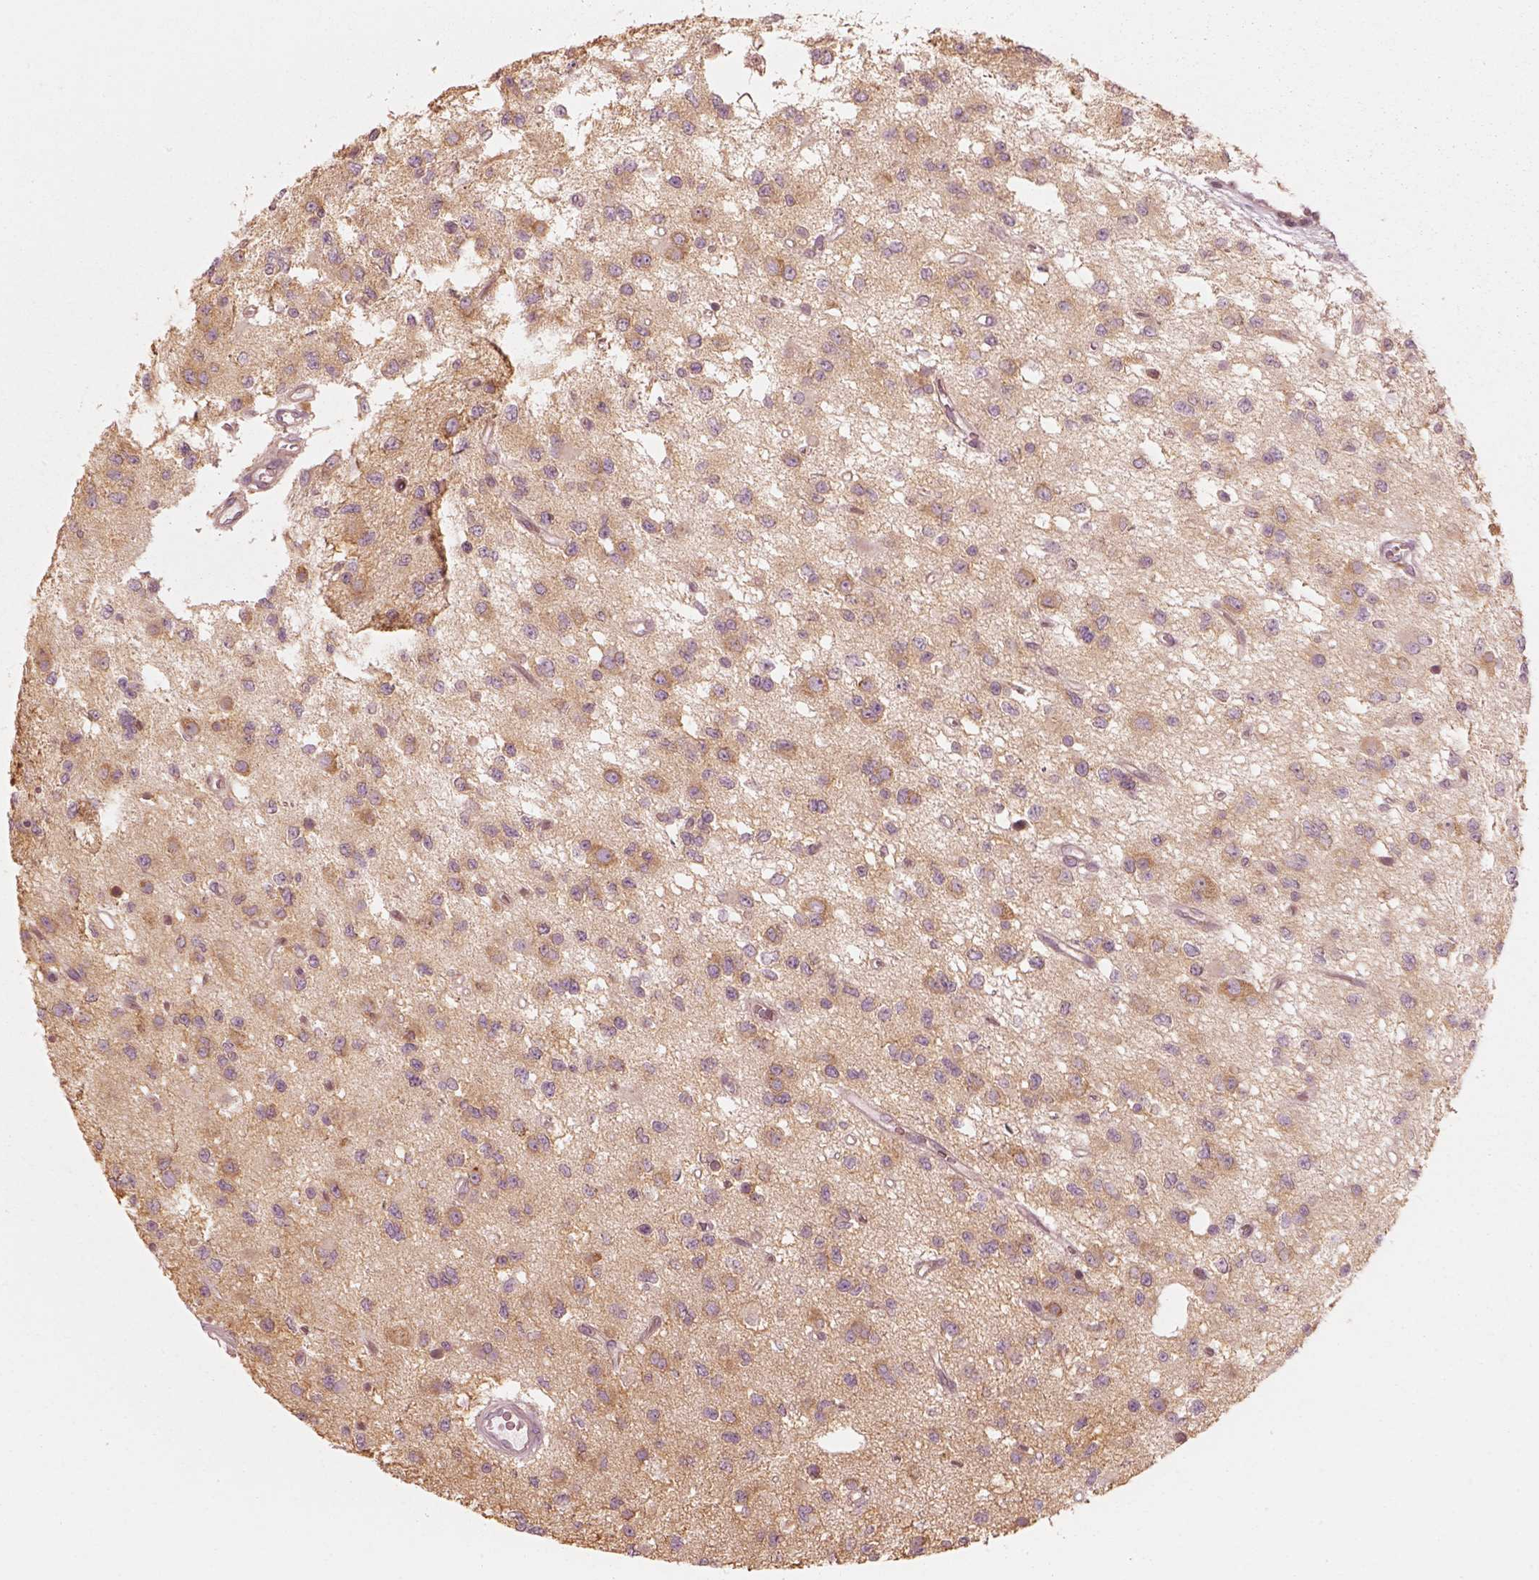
{"staining": {"intensity": "moderate", "quantity": ">75%", "location": "cytoplasmic/membranous"}, "tissue": "glioma", "cell_type": "Tumor cells", "image_type": "cancer", "snomed": [{"axis": "morphology", "description": "Glioma, malignant, Low grade"}, {"axis": "topography", "description": "Brain"}], "caption": "The immunohistochemical stain labels moderate cytoplasmic/membranous positivity in tumor cells of low-grade glioma (malignant) tissue. (DAB (3,3'-diaminobenzidine) IHC with brightfield microscopy, high magnification).", "gene": "CNOT2", "patient": {"sex": "female", "age": 45}}